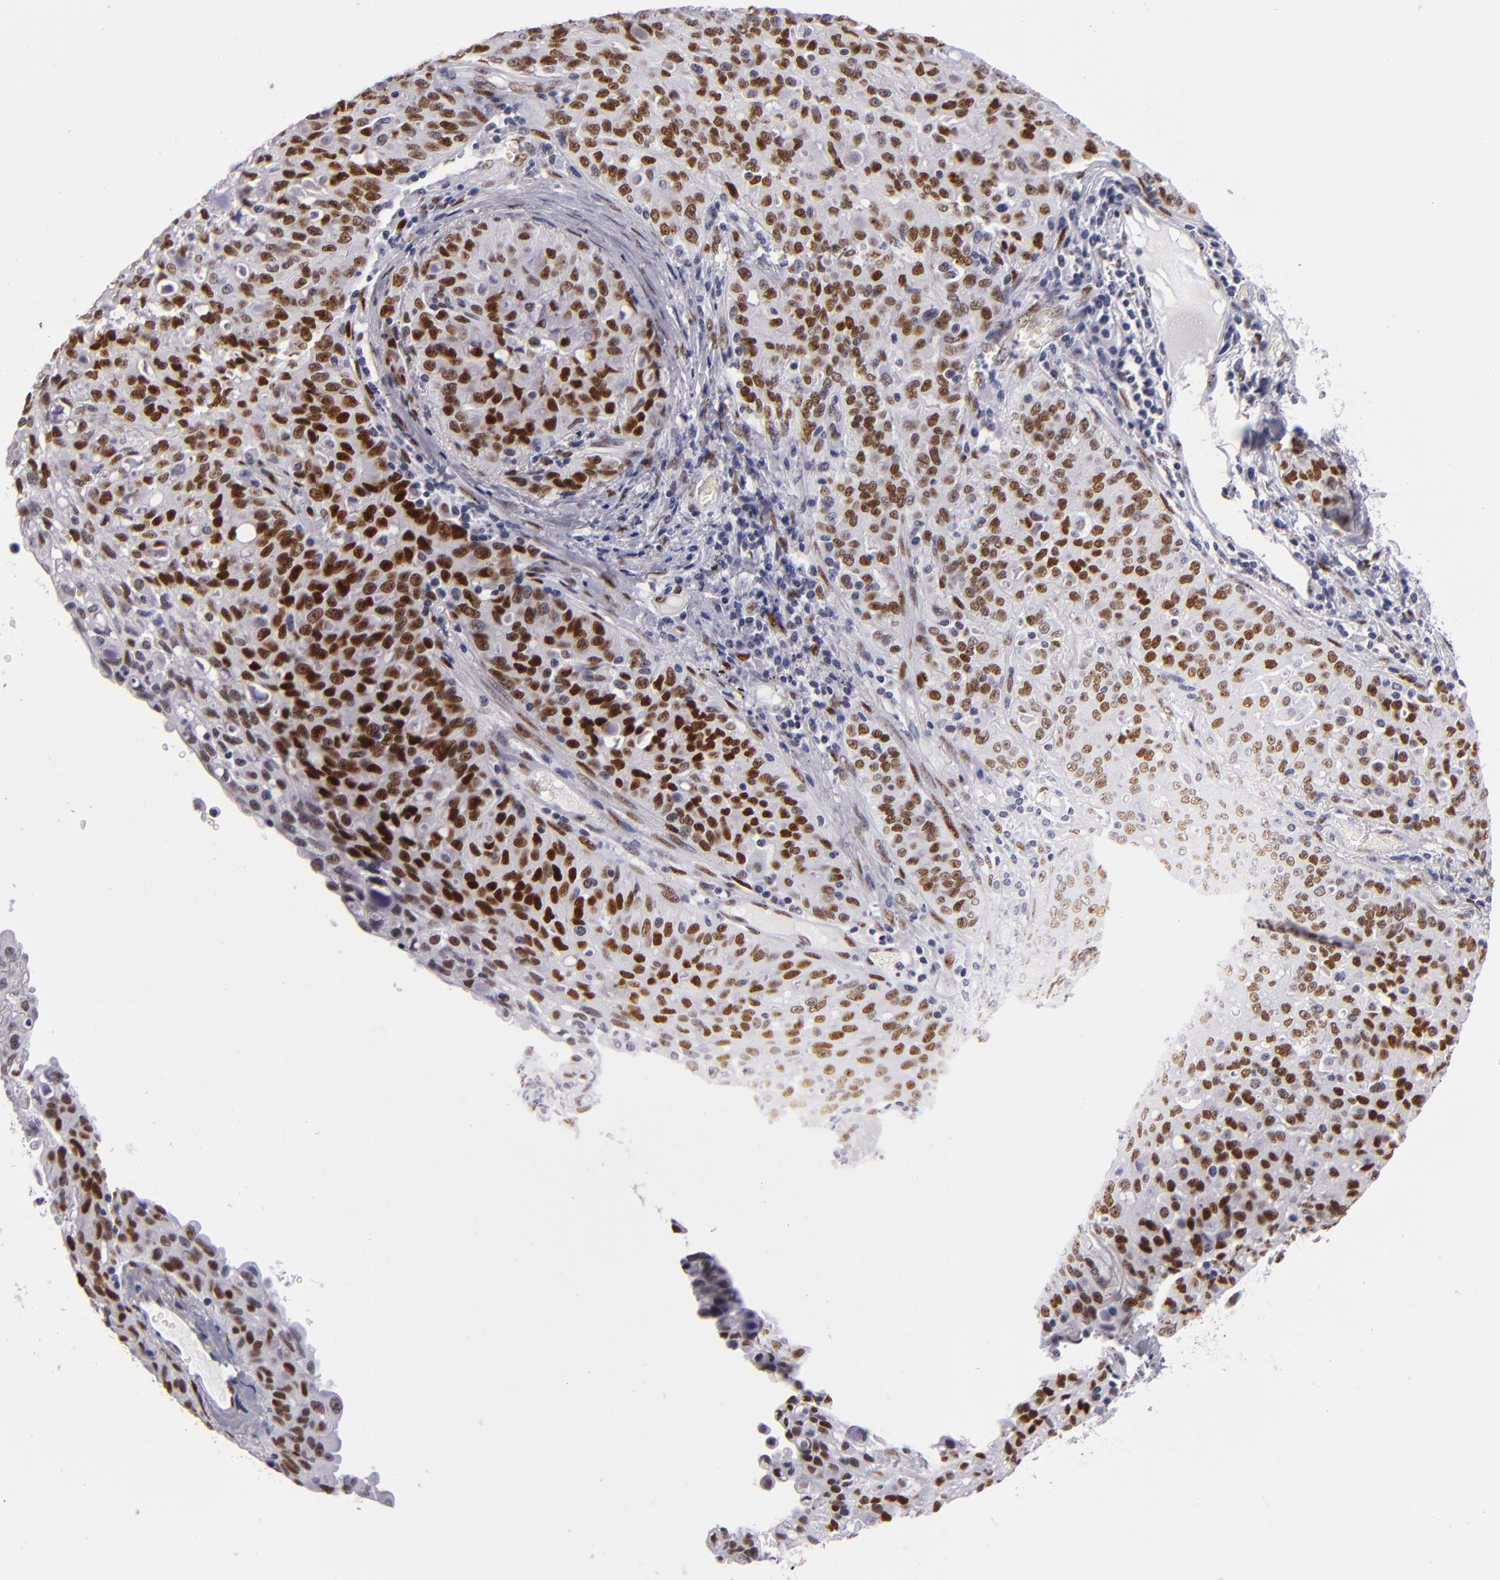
{"staining": {"intensity": "strong", "quantity": ">75%", "location": "nuclear"}, "tissue": "lung cancer", "cell_type": "Tumor cells", "image_type": "cancer", "snomed": [{"axis": "morphology", "description": "Adenocarcinoma, NOS"}, {"axis": "topography", "description": "Lung"}], "caption": "Strong nuclear protein positivity is present in about >75% of tumor cells in adenocarcinoma (lung).", "gene": "TOP3A", "patient": {"sex": "female", "age": 44}}